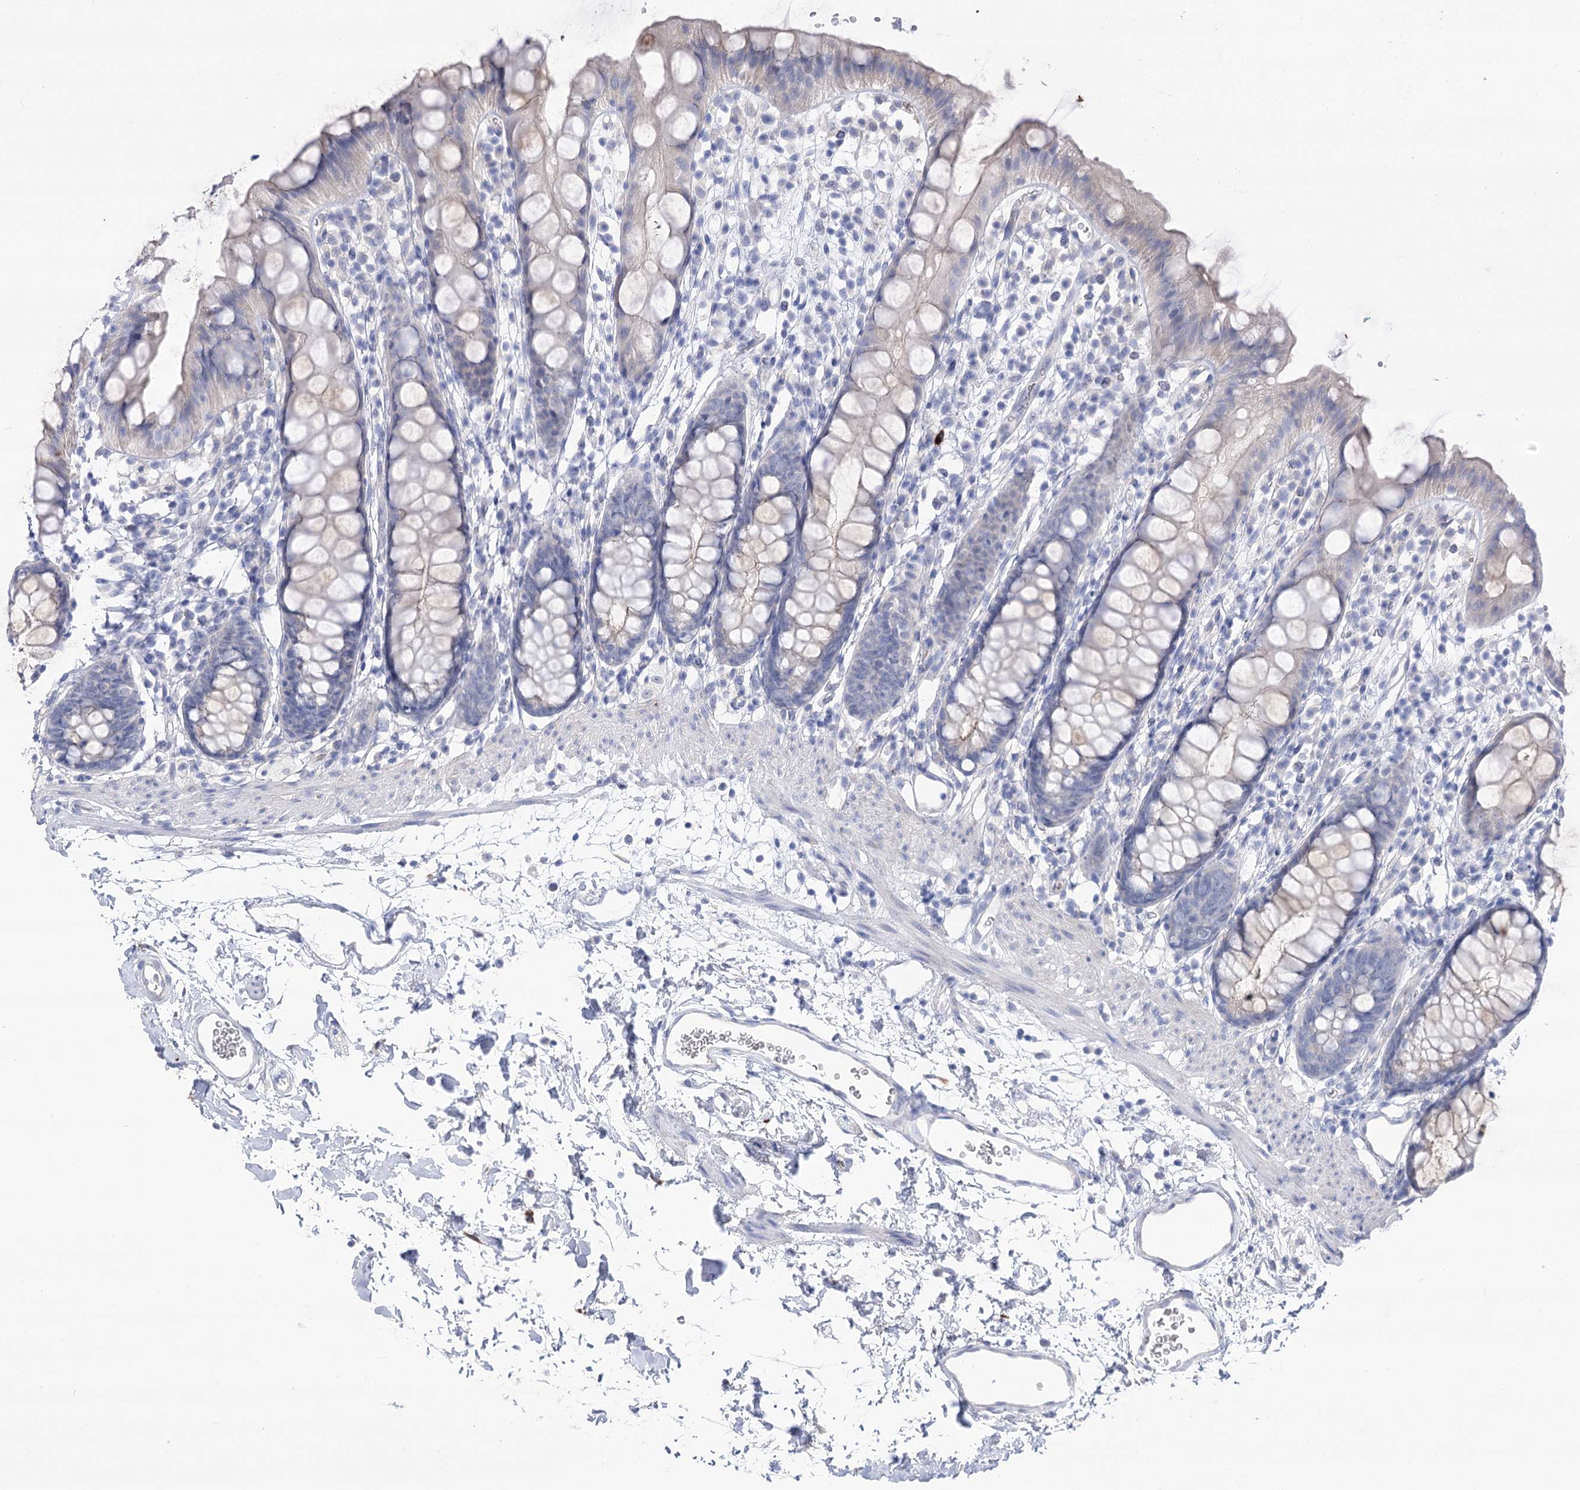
{"staining": {"intensity": "negative", "quantity": "none", "location": "none"}, "tissue": "rectum", "cell_type": "Glandular cells", "image_type": "normal", "snomed": [{"axis": "morphology", "description": "Normal tissue, NOS"}, {"axis": "topography", "description": "Rectum"}], "caption": "DAB immunohistochemical staining of unremarkable rectum shows no significant expression in glandular cells.", "gene": "NRAP", "patient": {"sex": "female", "age": 65}}